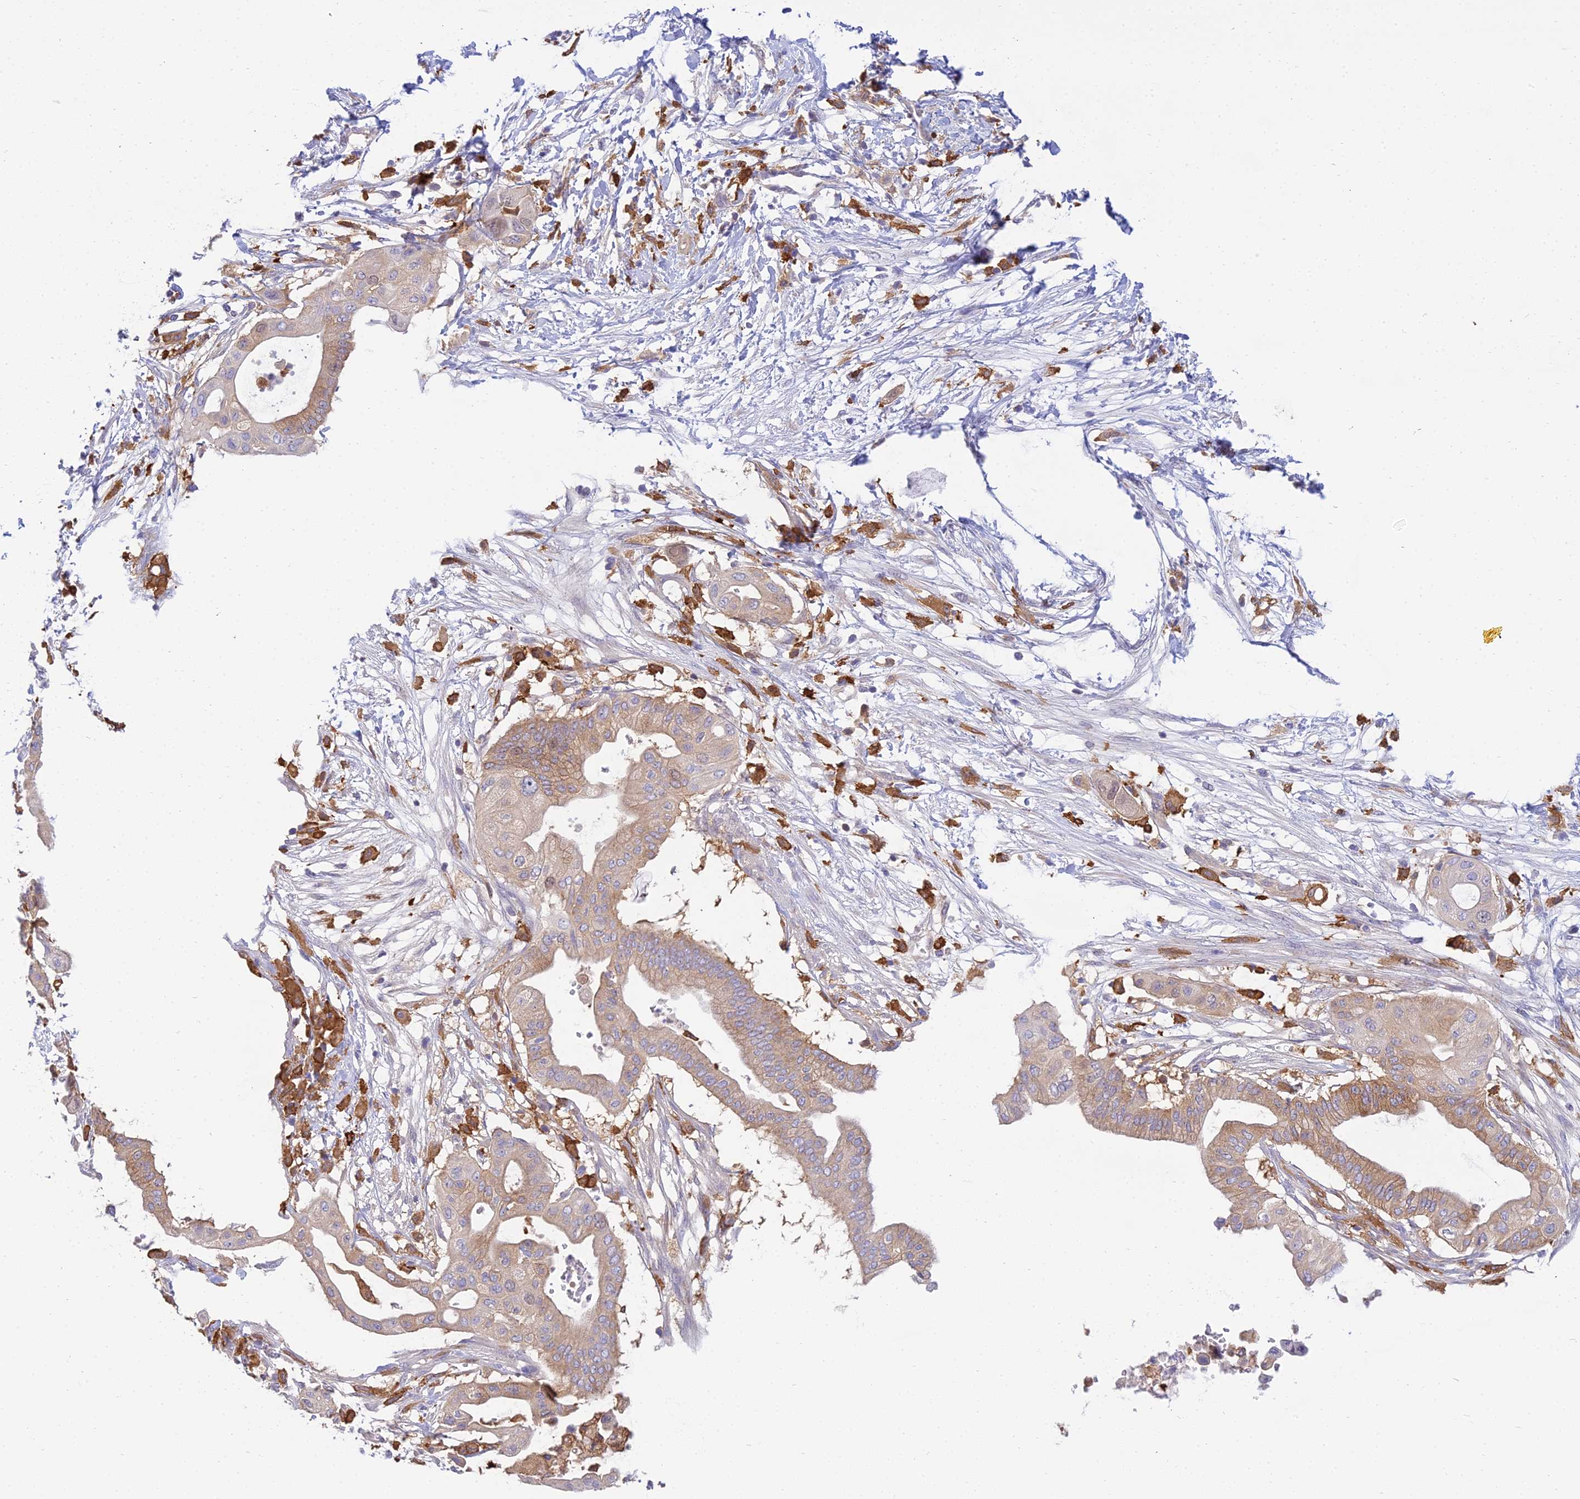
{"staining": {"intensity": "moderate", "quantity": ">75%", "location": "cytoplasmic/membranous"}, "tissue": "pancreatic cancer", "cell_type": "Tumor cells", "image_type": "cancer", "snomed": [{"axis": "morphology", "description": "Adenocarcinoma, NOS"}, {"axis": "topography", "description": "Pancreas"}], "caption": "Immunohistochemistry photomicrograph of neoplastic tissue: human pancreatic cancer stained using immunohistochemistry (IHC) demonstrates medium levels of moderate protein expression localized specifically in the cytoplasmic/membranous of tumor cells, appearing as a cytoplasmic/membranous brown color.", "gene": "UBE2G1", "patient": {"sex": "male", "age": 68}}